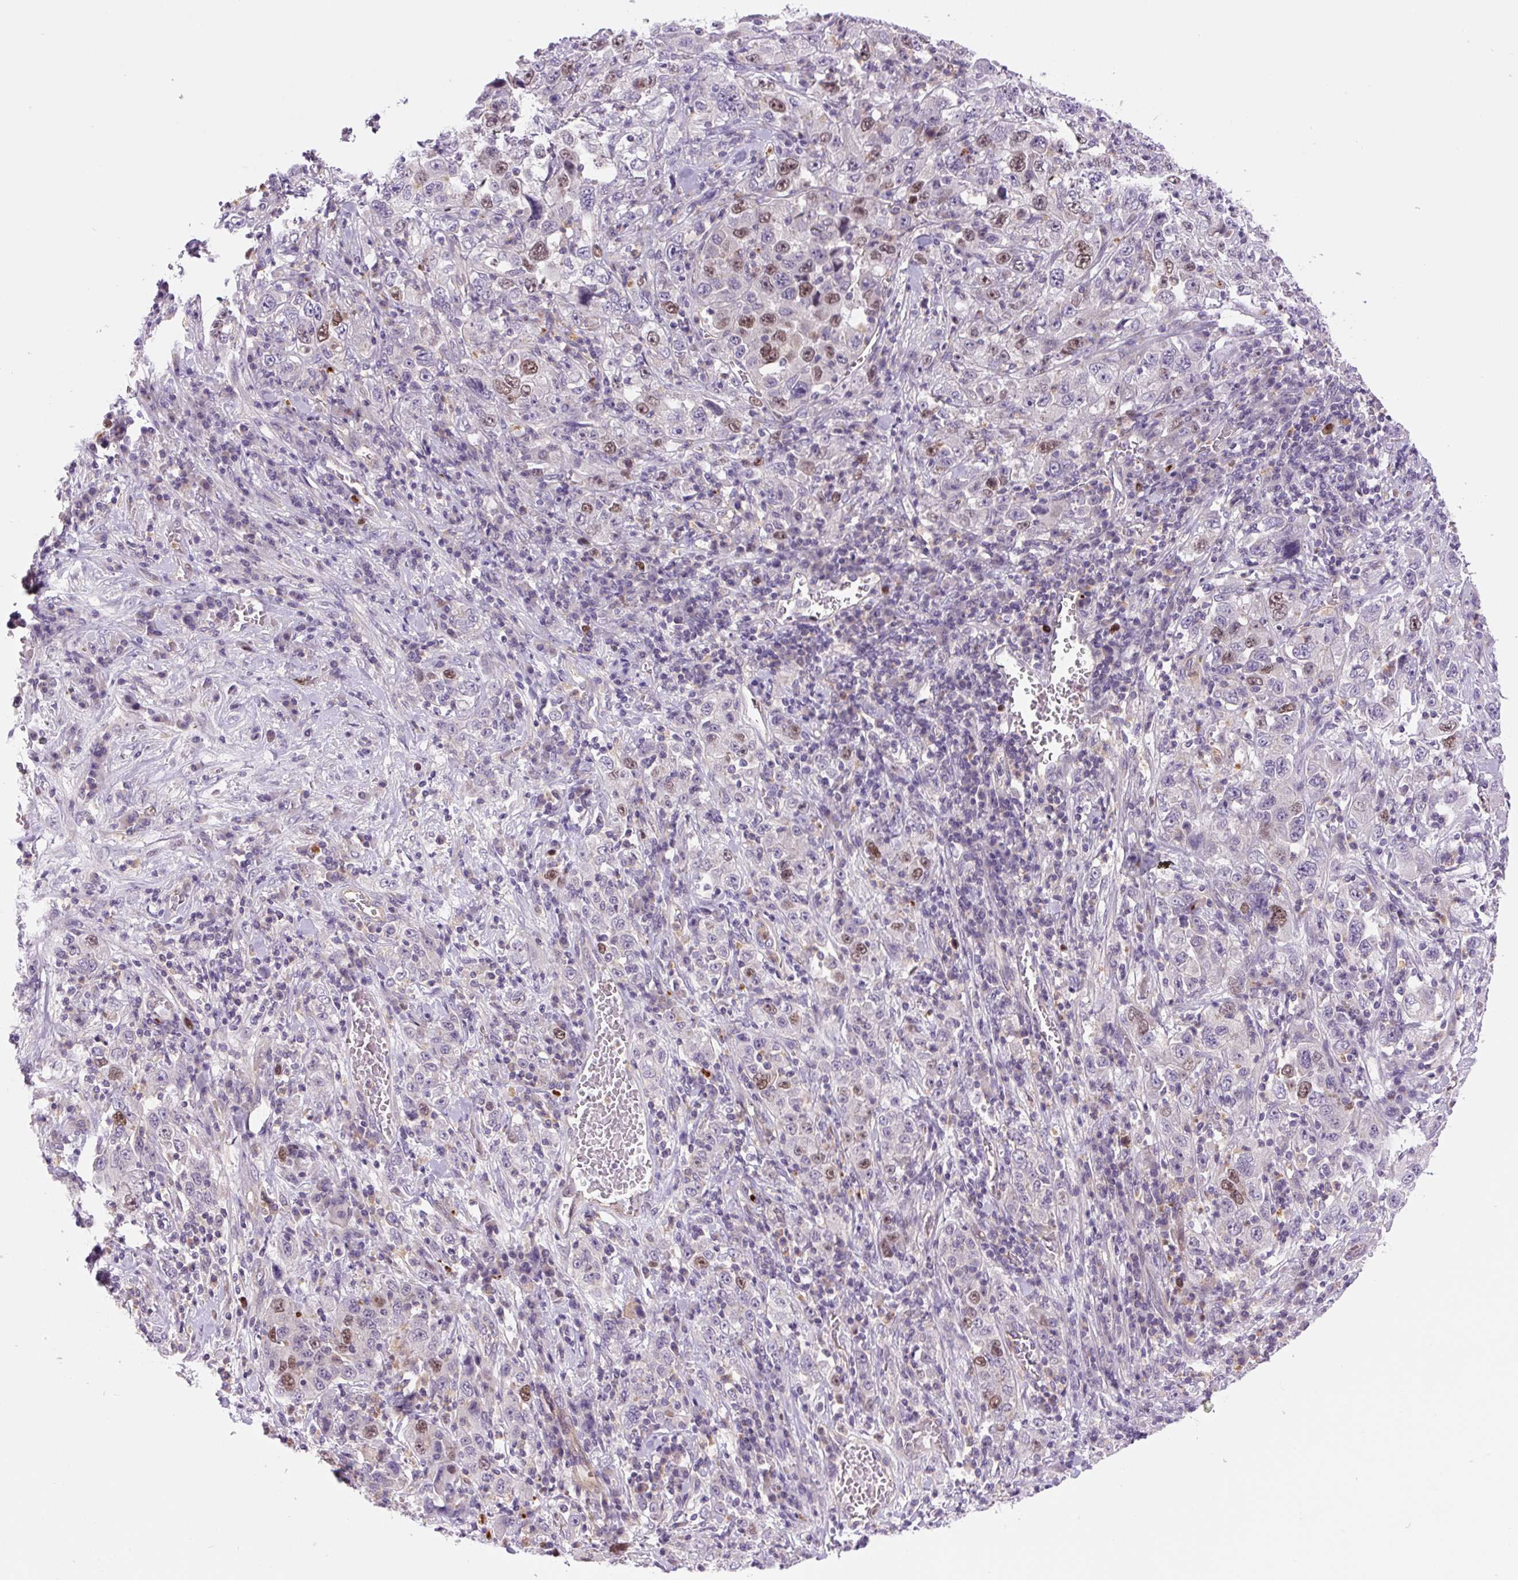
{"staining": {"intensity": "moderate", "quantity": "<25%", "location": "nuclear"}, "tissue": "stomach cancer", "cell_type": "Tumor cells", "image_type": "cancer", "snomed": [{"axis": "morphology", "description": "Normal tissue, NOS"}, {"axis": "morphology", "description": "Adenocarcinoma, NOS"}, {"axis": "topography", "description": "Stomach, upper"}, {"axis": "topography", "description": "Stomach"}], "caption": "There is low levels of moderate nuclear positivity in tumor cells of stomach adenocarcinoma, as demonstrated by immunohistochemical staining (brown color).", "gene": "KIFC1", "patient": {"sex": "male", "age": 59}}